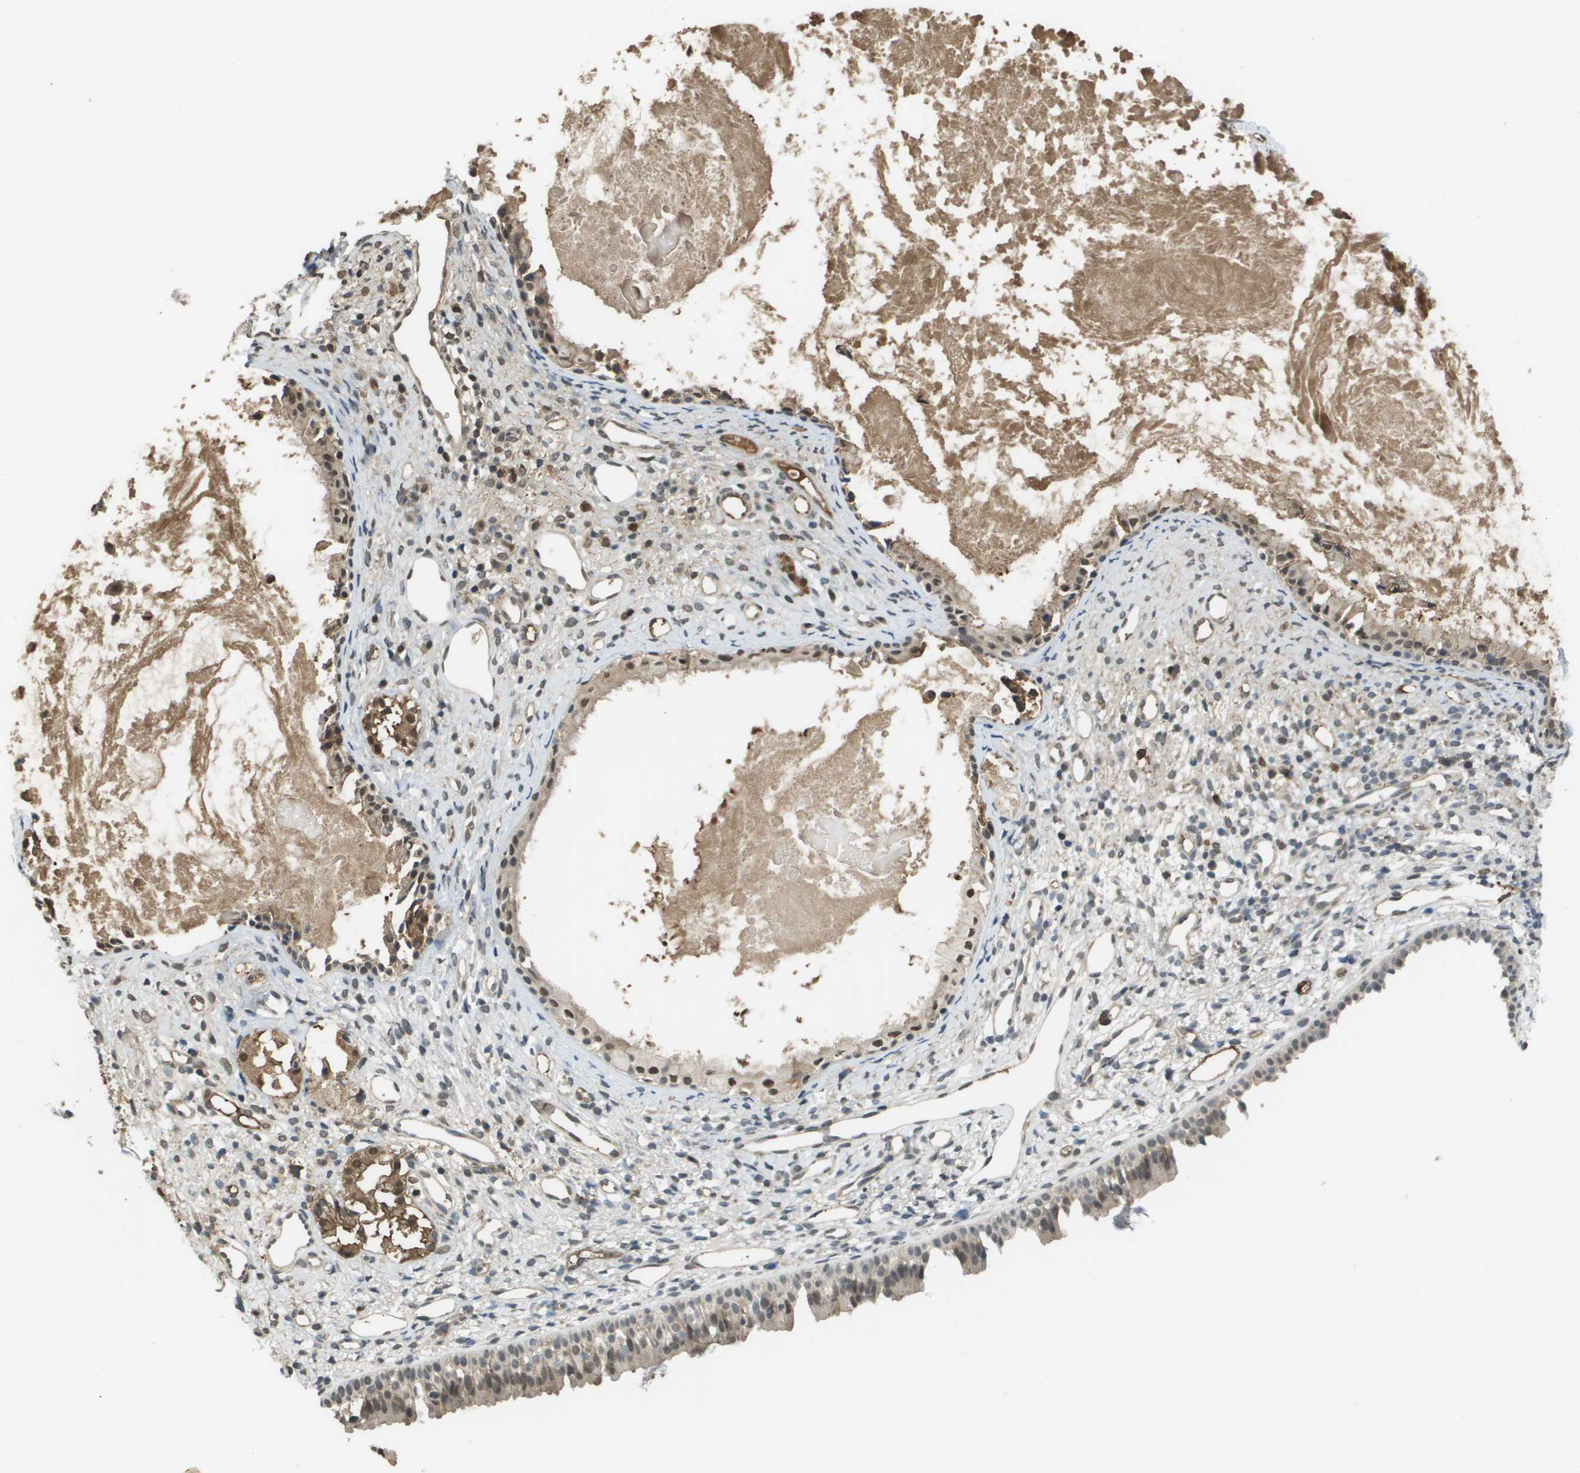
{"staining": {"intensity": "weak", "quantity": "25%-75%", "location": "cytoplasmic/membranous,nuclear"}, "tissue": "nasopharynx", "cell_type": "Respiratory epithelial cells", "image_type": "normal", "snomed": [{"axis": "morphology", "description": "Normal tissue, NOS"}, {"axis": "topography", "description": "Nasopharynx"}], "caption": "The histopathology image shows staining of normal nasopharynx, revealing weak cytoplasmic/membranous,nuclear protein expression (brown color) within respiratory epithelial cells.", "gene": "NDRG2", "patient": {"sex": "male", "age": 22}}